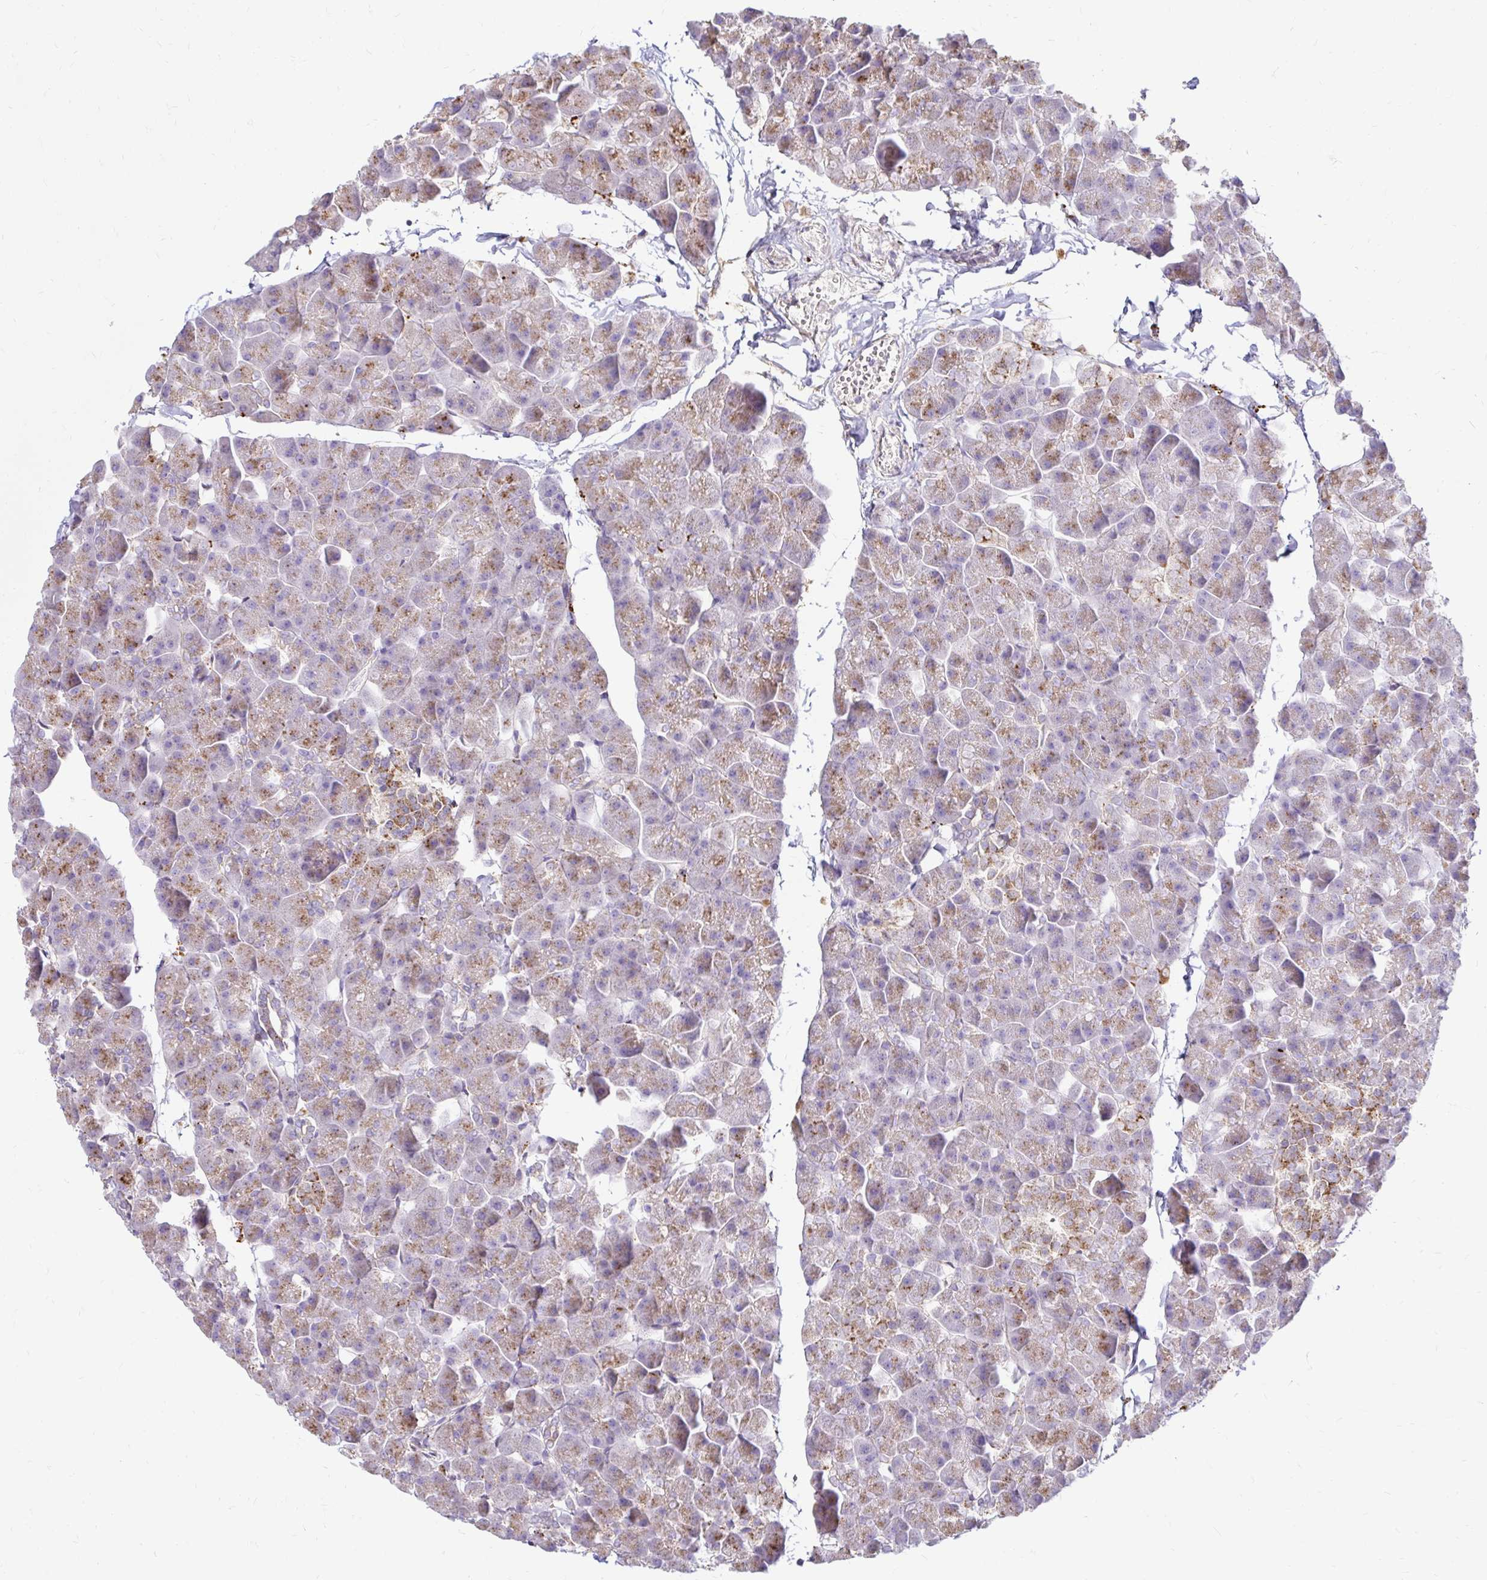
{"staining": {"intensity": "moderate", "quantity": ">75%", "location": "cytoplasmic/membranous"}, "tissue": "pancreas", "cell_type": "Exocrine glandular cells", "image_type": "normal", "snomed": [{"axis": "morphology", "description": "Normal tissue, NOS"}, {"axis": "topography", "description": "Pancreas"}], "caption": "Exocrine glandular cells display medium levels of moderate cytoplasmic/membranous expression in about >75% of cells in unremarkable human pancreas.", "gene": "FUCA1", "patient": {"sex": "male", "age": 35}}